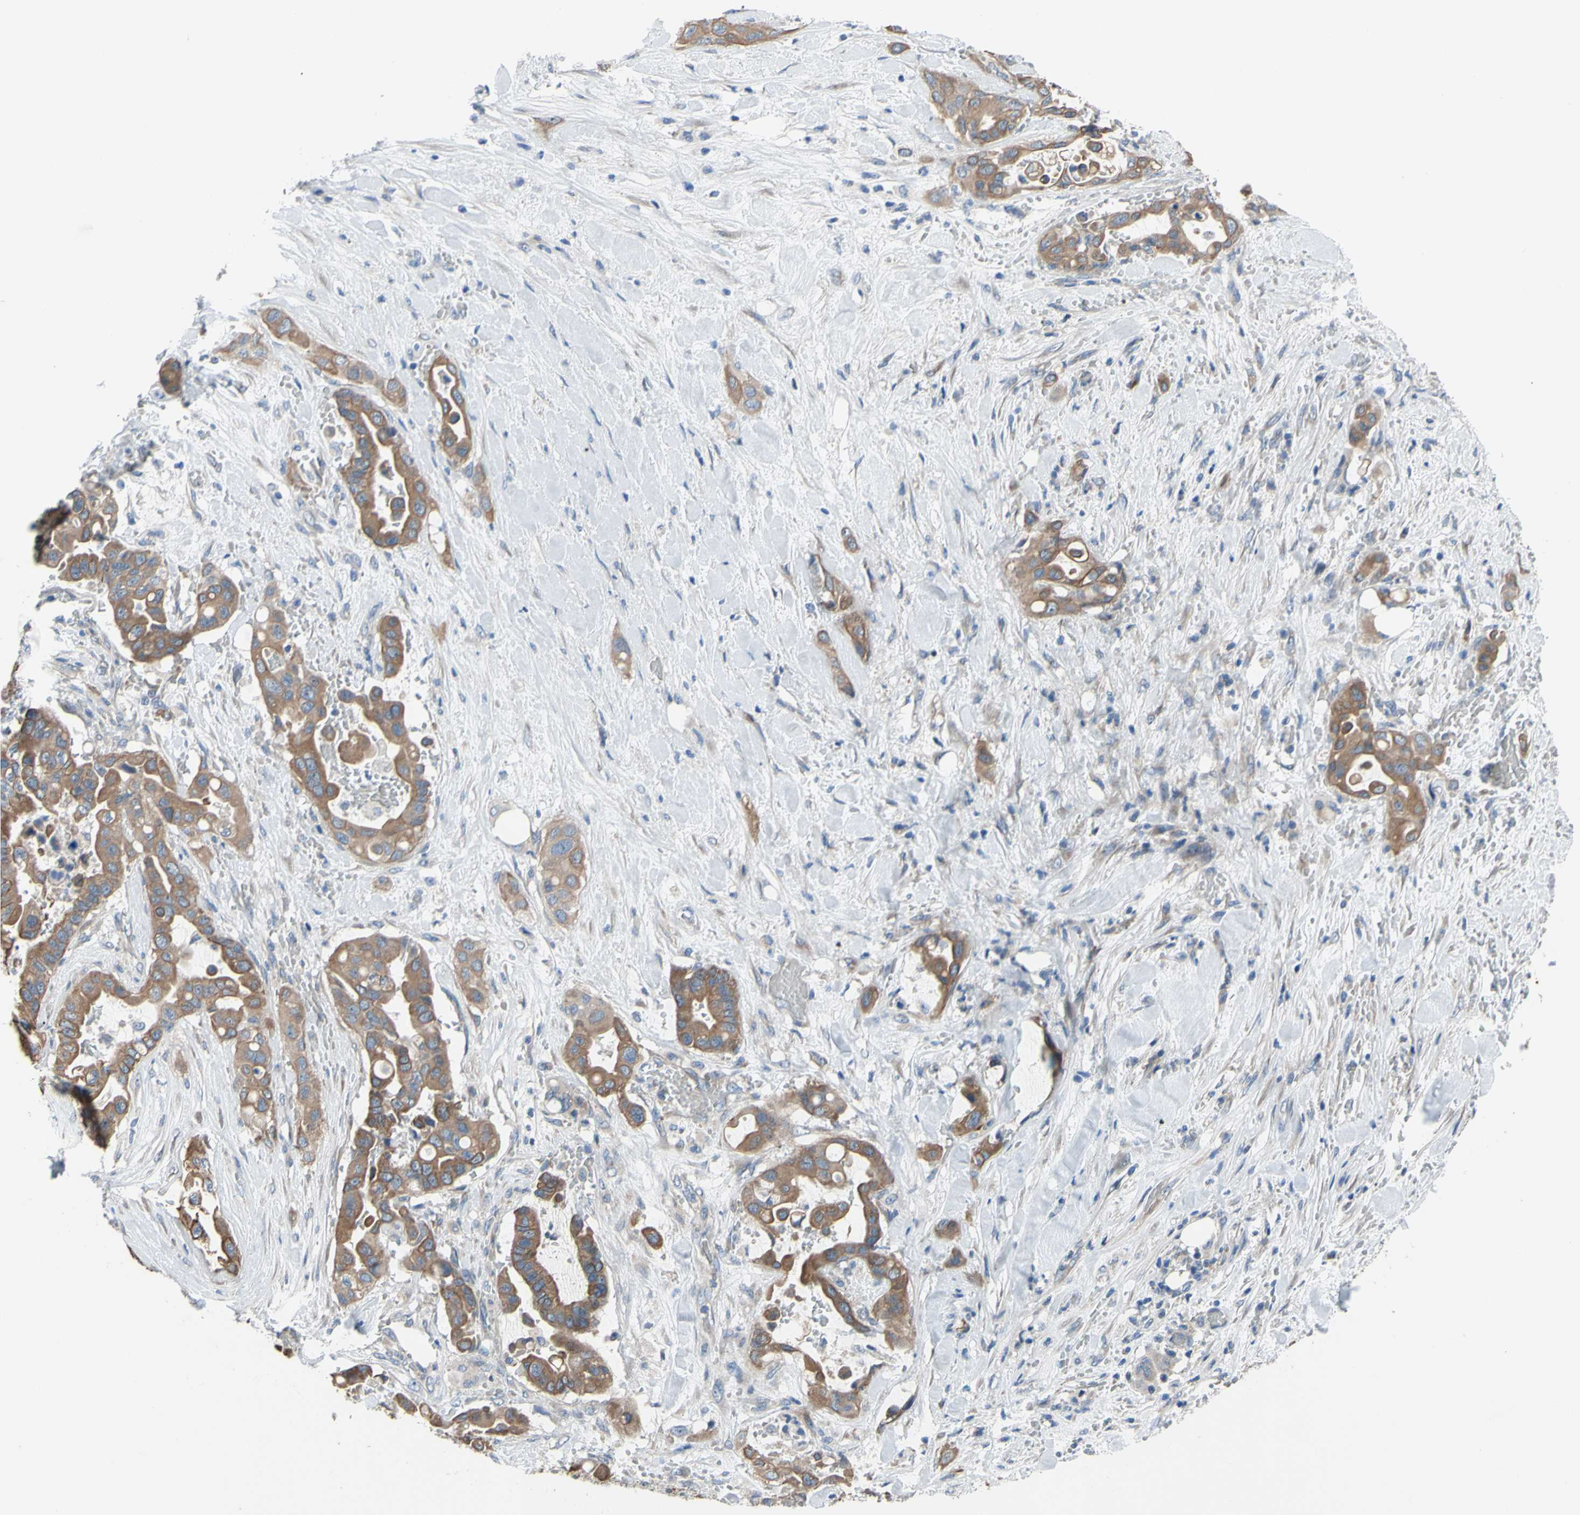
{"staining": {"intensity": "moderate", "quantity": ">75%", "location": "cytoplasmic/membranous"}, "tissue": "liver cancer", "cell_type": "Tumor cells", "image_type": "cancer", "snomed": [{"axis": "morphology", "description": "Cholangiocarcinoma"}, {"axis": "topography", "description": "Liver"}], "caption": "Protein staining reveals moderate cytoplasmic/membranous expression in about >75% of tumor cells in cholangiocarcinoma (liver).", "gene": "GRAMD2B", "patient": {"sex": "female", "age": 61}}